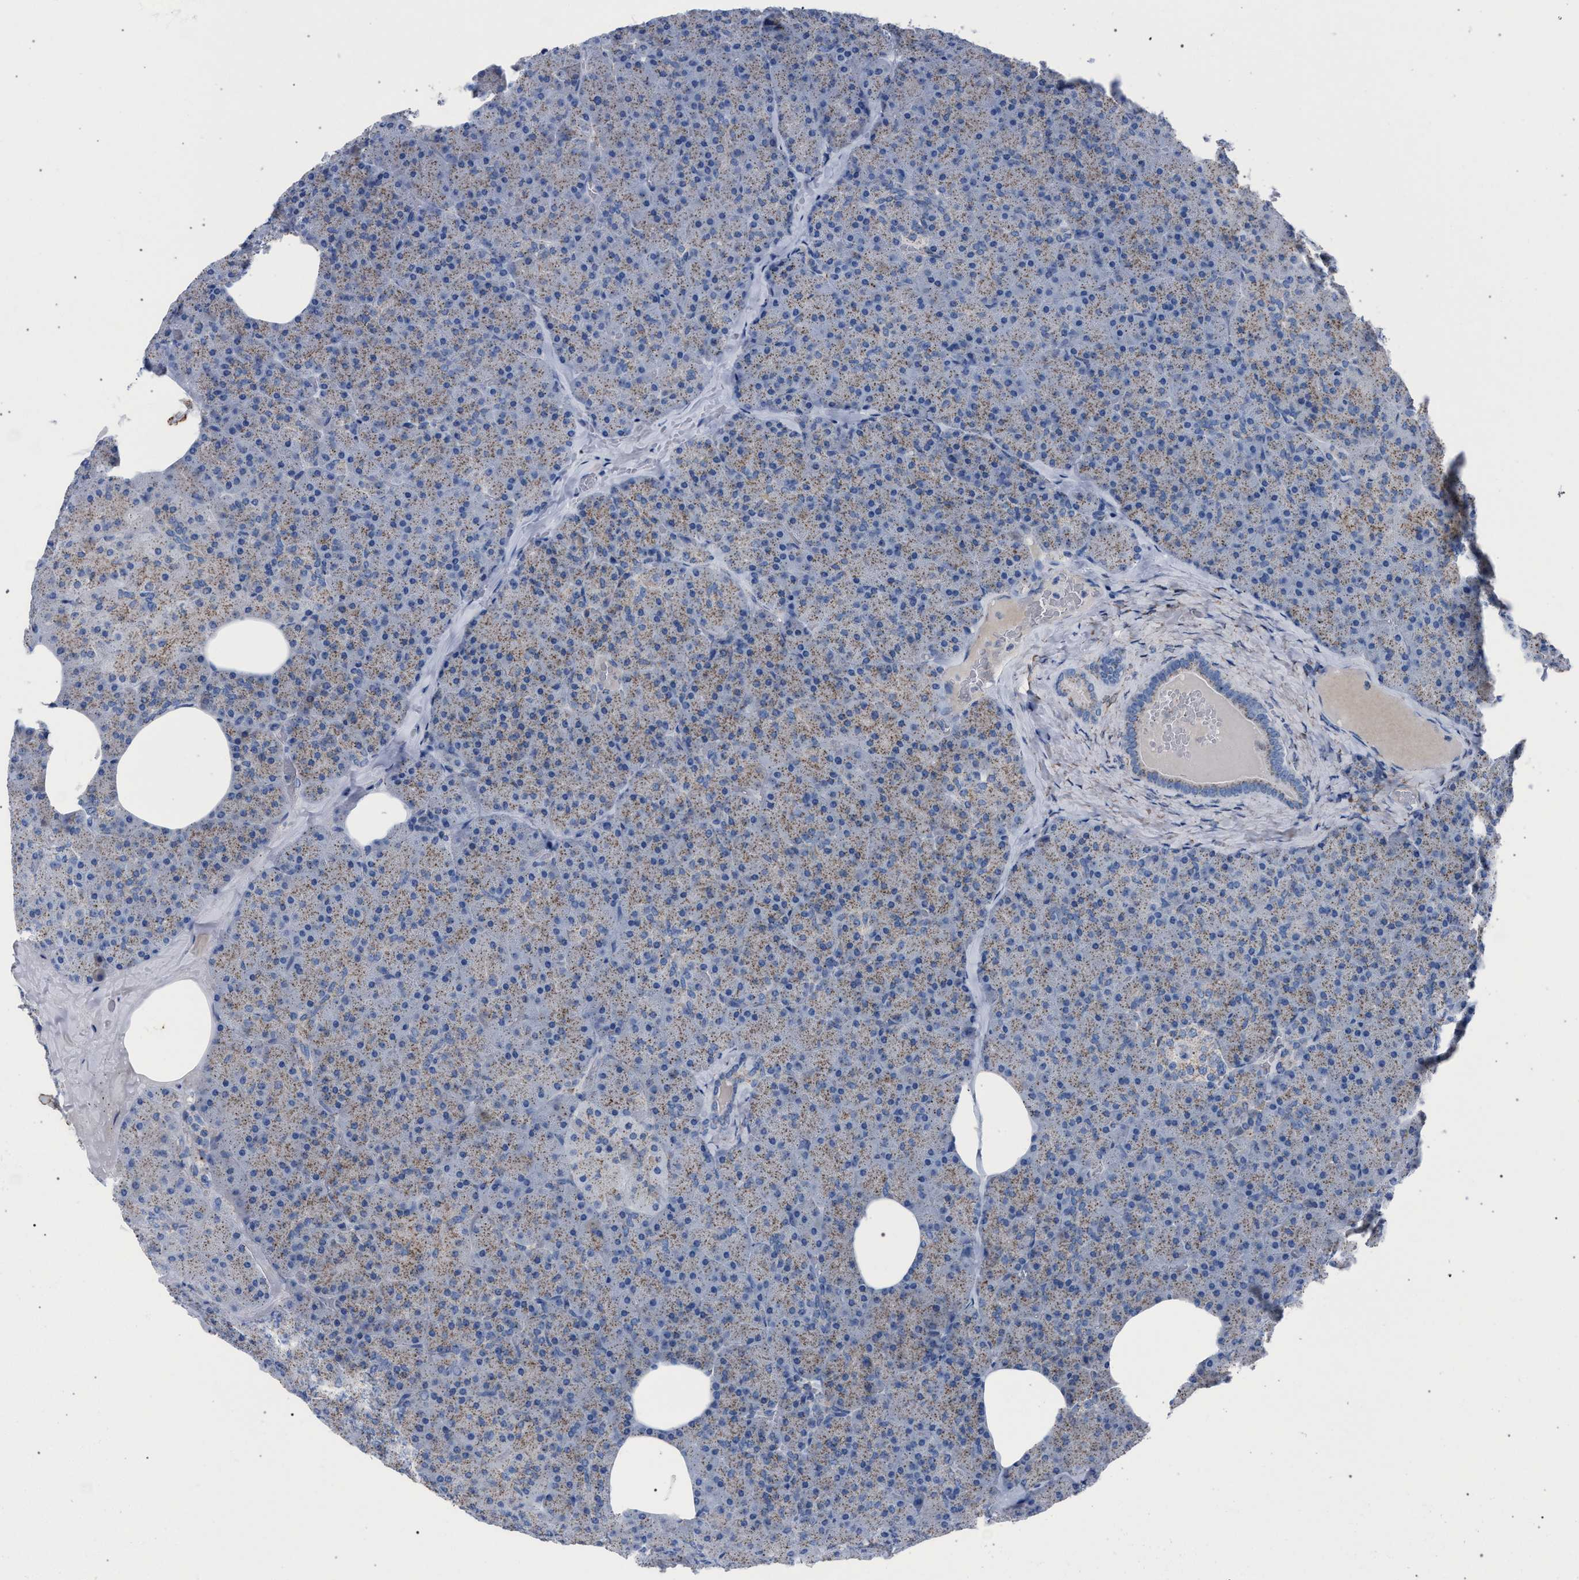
{"staining": {"intensity": "weak", "quantity": ">75%", "location": "cytoplasmic/membranous"}, "tissue": "pancreas", "cell_type": "Exocrine glandular cells", "image_type": "normal", "snomed": [{"axis": "morphology", "description": "Normal tissue, NOS"}, {"axis": "morphology", "description": "Carcinoid, malignant, NOS"}, {"axis": "topography", "description": "Pancreas"}], "caption": "Pancreas stained with immunohistochemistry demonstrates weak cytoplasmic/membranous expression in approximately >75% of exocrine glandular cells. The protein of interest is shown in brown color, while the nuclei are stained blue.", "gene": "HSD17B4", "patient": {"sex": "female", "age": 35}}